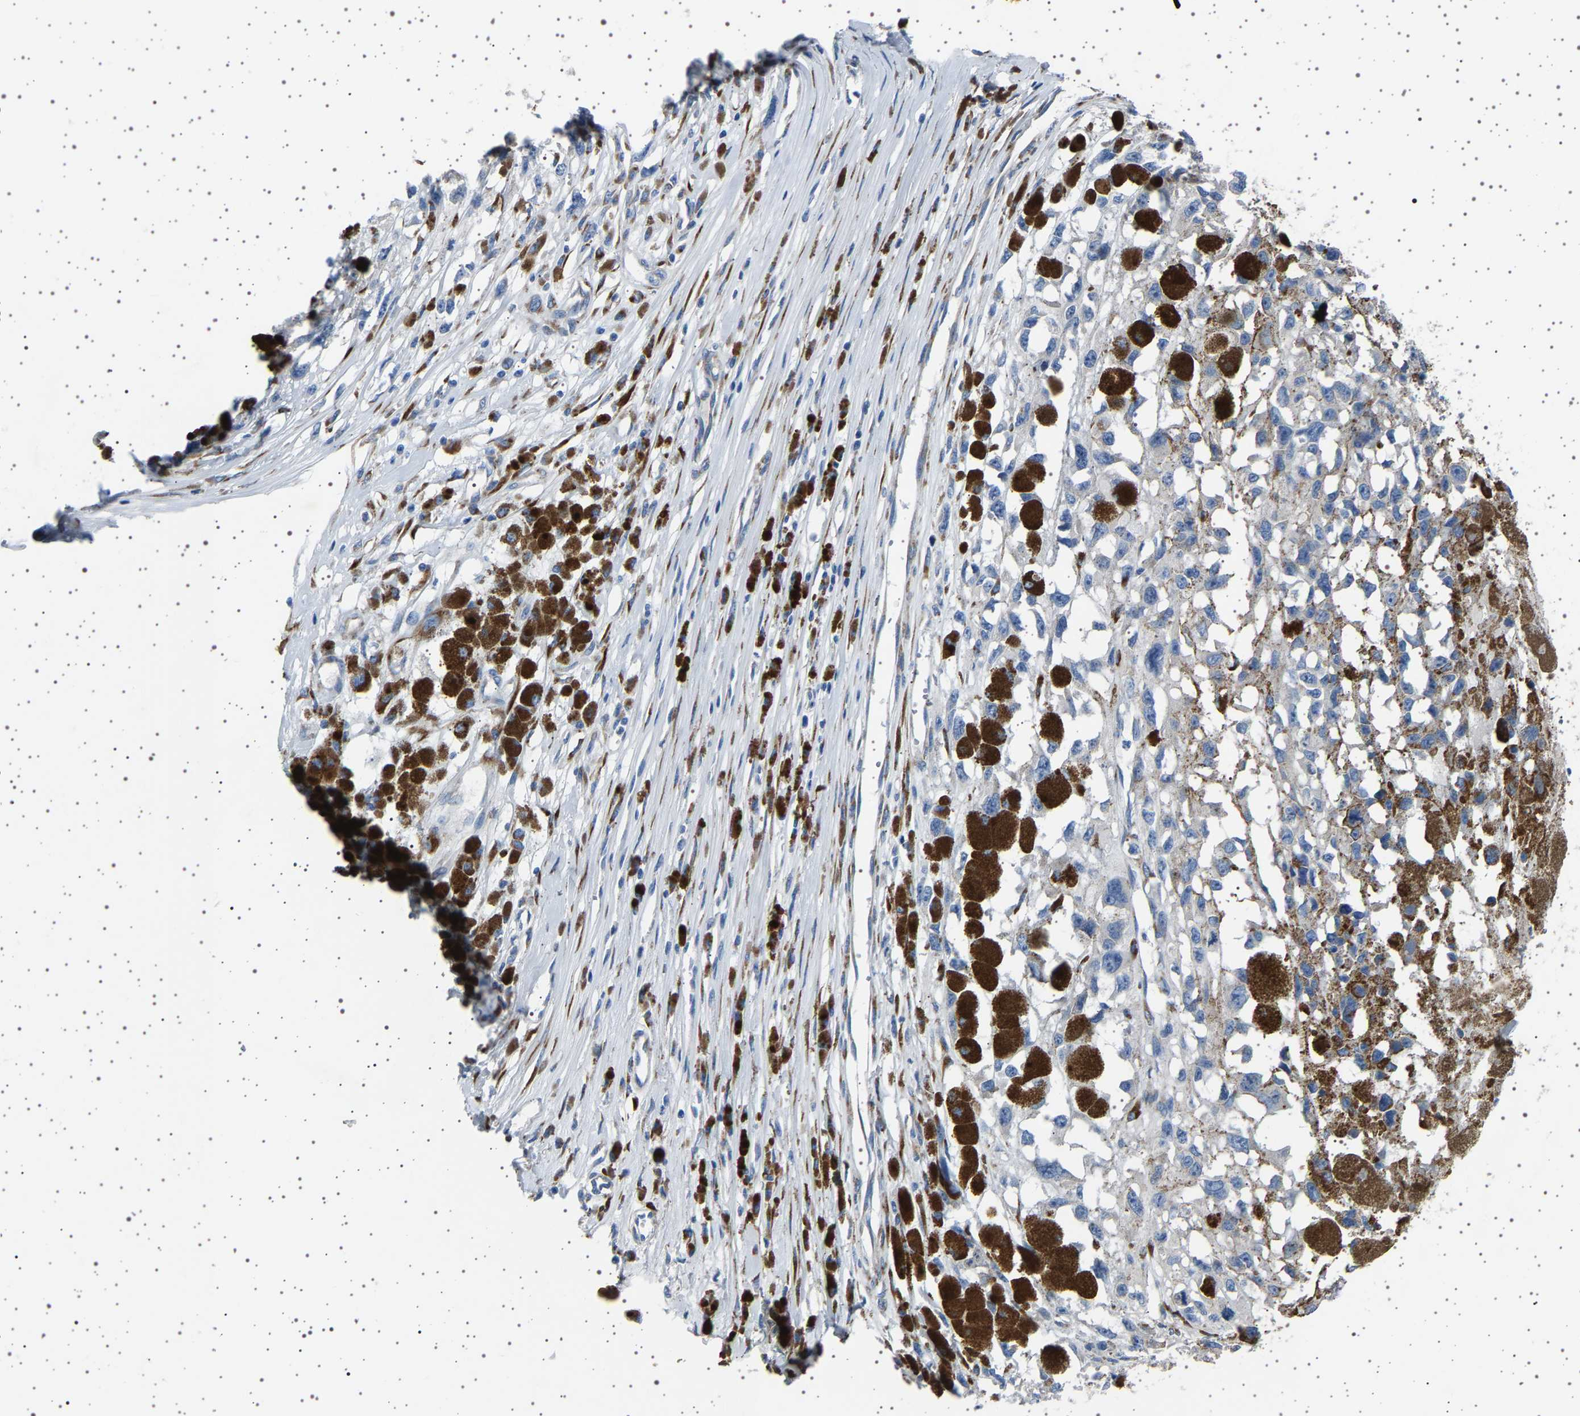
{"staining": {"intensity": "negative", "quantity": "none", "location": "none"}, "tissue": "melanoma", "cell_type": "Tumor cells", "image_type": "cancer", "snomed": [{"axis": "morphology", "description": "Malignant melanoma, Metastatic site"}, {"axis": "topography", "description": "Lymph node"}], "caption": "Tumor cells show no significant protein staining in malignant melanoma (metastatic site).", "gene": "FTCD", "patient": {"sex": "male", "age": 59}}